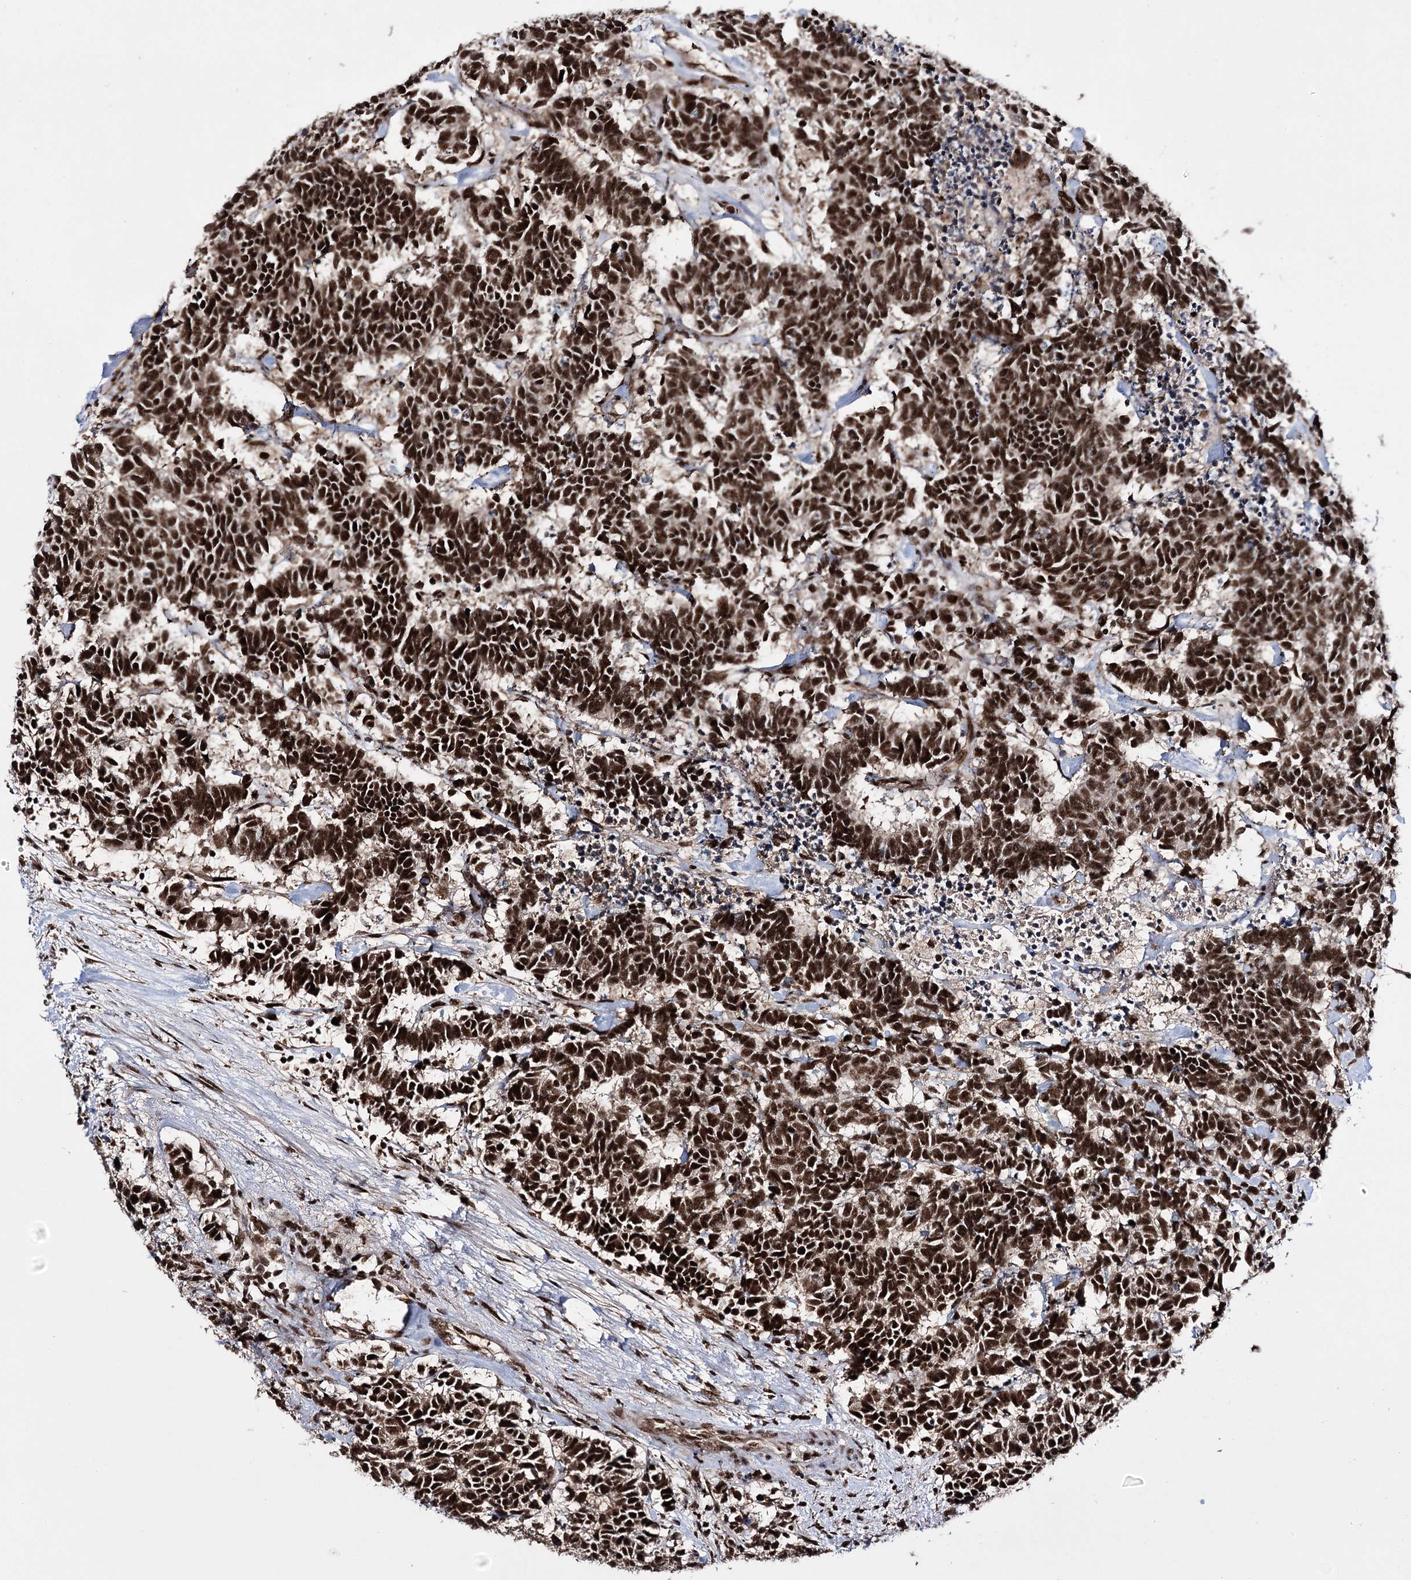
{"staining": {"intensity": "strong", "quantity": ">75%", "location": "nuclear"}, "tissue": "carcinoid", "cell_type": "Tumor cells", "image_type": "cancer", "snomed": [{"axis": "morphology", "description": "Carcinoma, NOS"}, {"axis": "morphology", "description": "Carcinoid, malignant, NOS"}, {"axis": "topography", "description": "Urinary bladder"}], "caption": "Immunohistochemistry (IHC) (DAB) staining of carcinoid demonstrates strong nuclear protein positivity in about >75% of tumor cells.", "gene": "PRPF40A", "patient": {"sex": "male", "age": 57}}